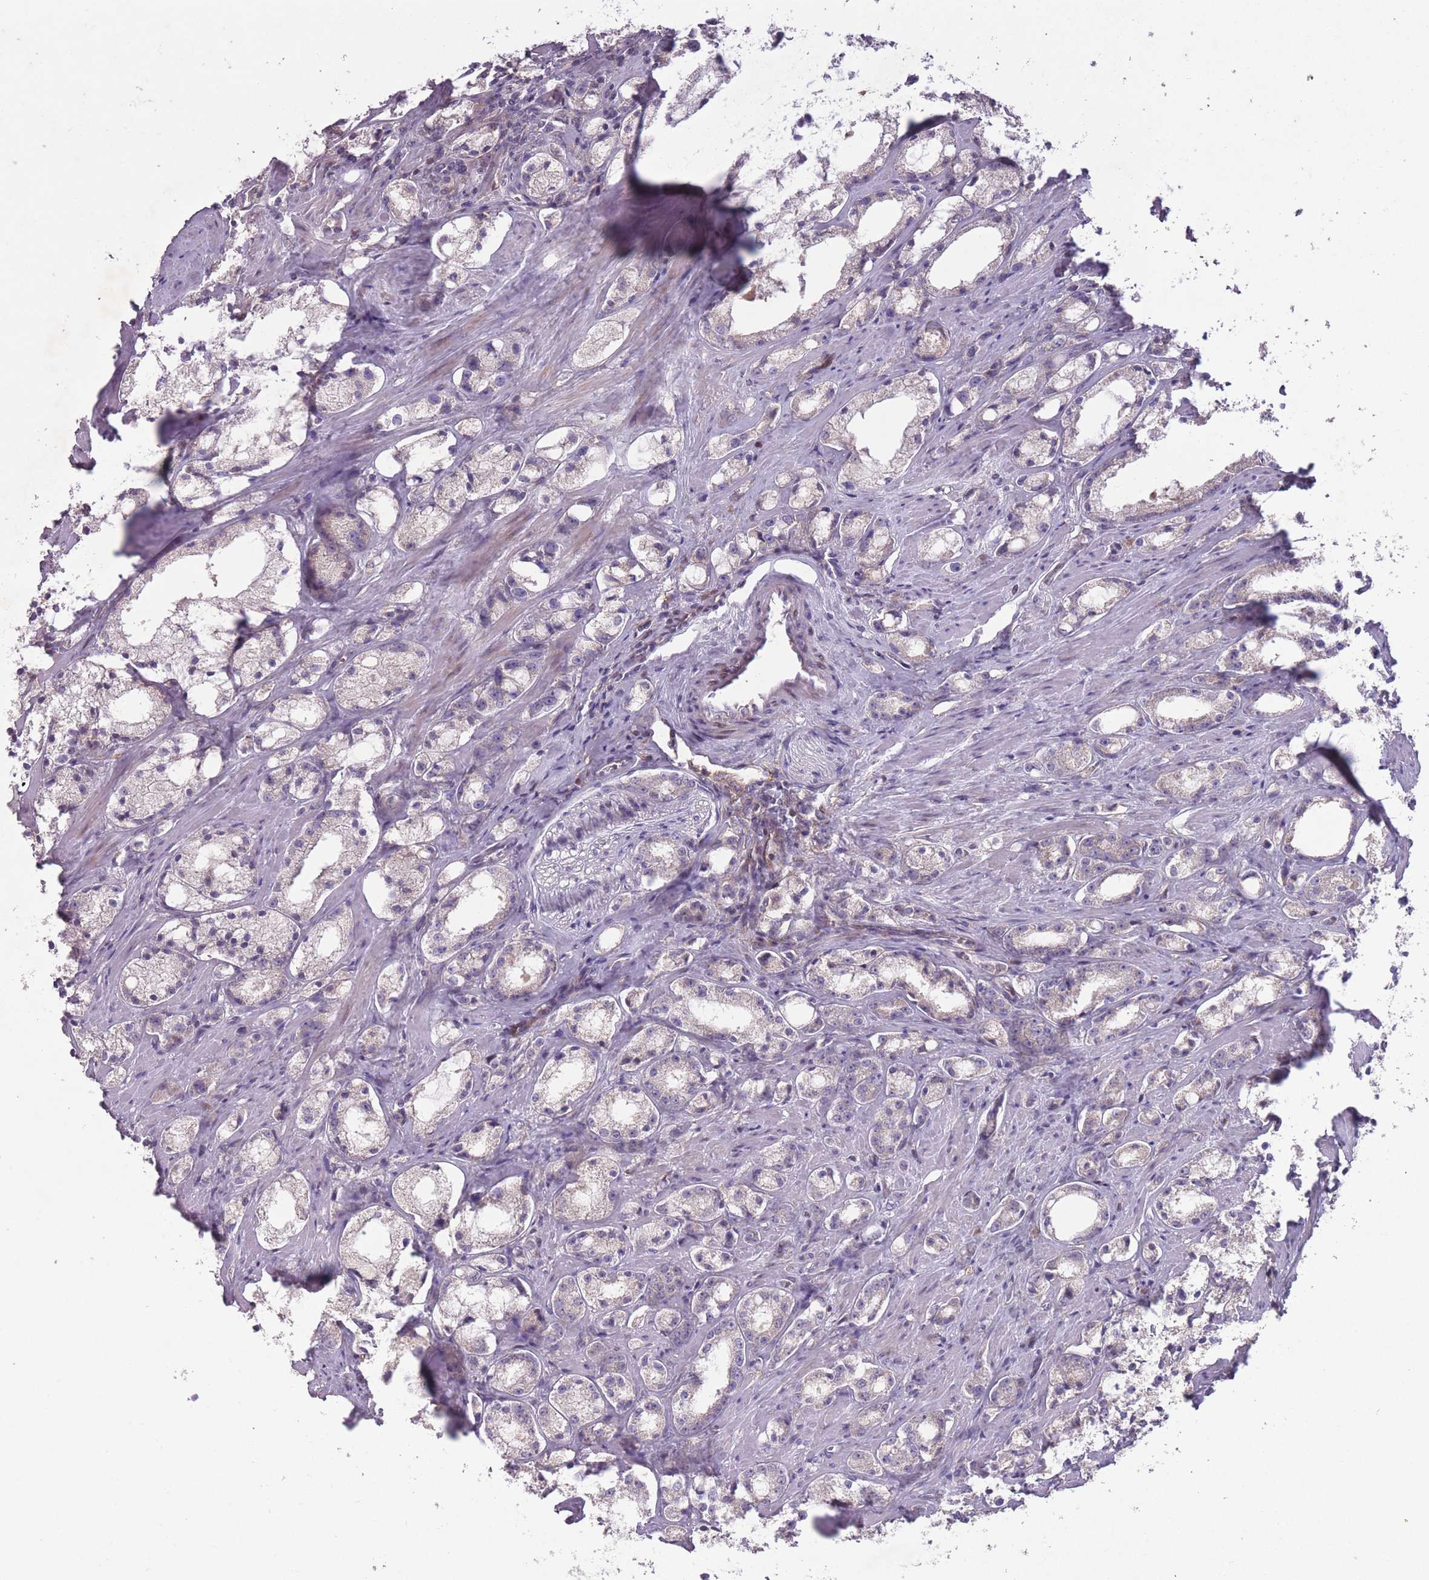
{"staining": {"intensity": "negative", "quantity": "none", "location": "none"}, "tissue": "prostate cancer", "cell_type": "Tumor cells", "image_type": "cancer", "snomed": [{"axis": "morphology", "description": "Adenocarcinoma, High grade"}, {"axis": "topography", "description": "Prostate"}], "caption": "This is an IHC photomicrograph of human prostate cancer. There is no staining in tumor cells.", "gene": "OR2V2", "patient": {"sex": "male", "age": 66}}